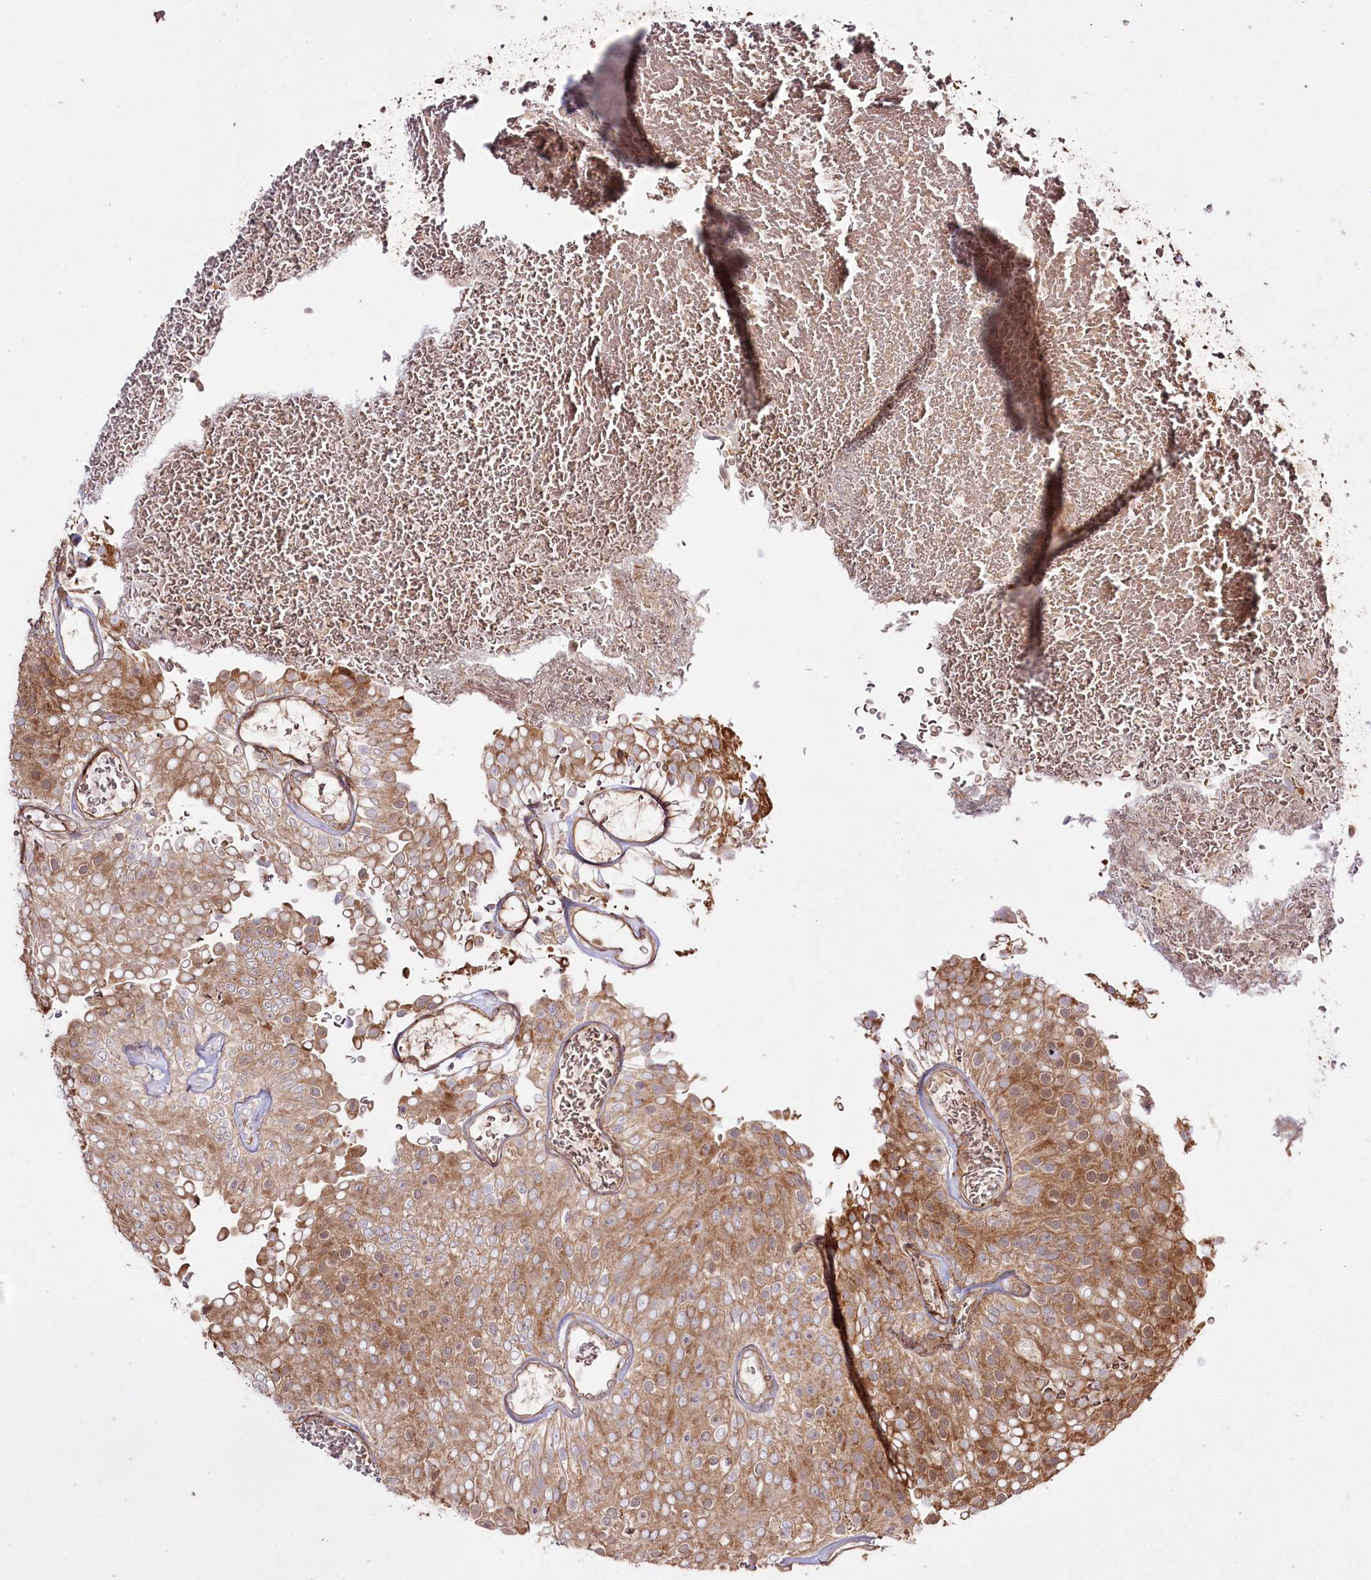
{"staining": {"intensity": "moderate", "quantity": ">75%", "location": "cytoplasmic/membranous"}, "tissue": "urothelial cancer", "cell_type": "Tumor cells", "image_type": "cancer", "snomed": [{"axis": "morphology", "description": "Urothelial carcinoma, Low grade"}, {"axis": "topography", "description": "Urinary bladder"}], "caption": "Immunohistochemical staining of urothelial carcinoma (low-grade) reveals moderate cytoplasmic/membranous protein staining in approximately >75% of tumor cells.", "gene": "REXO2", "patient": {"sex": "male", "age": 78}}